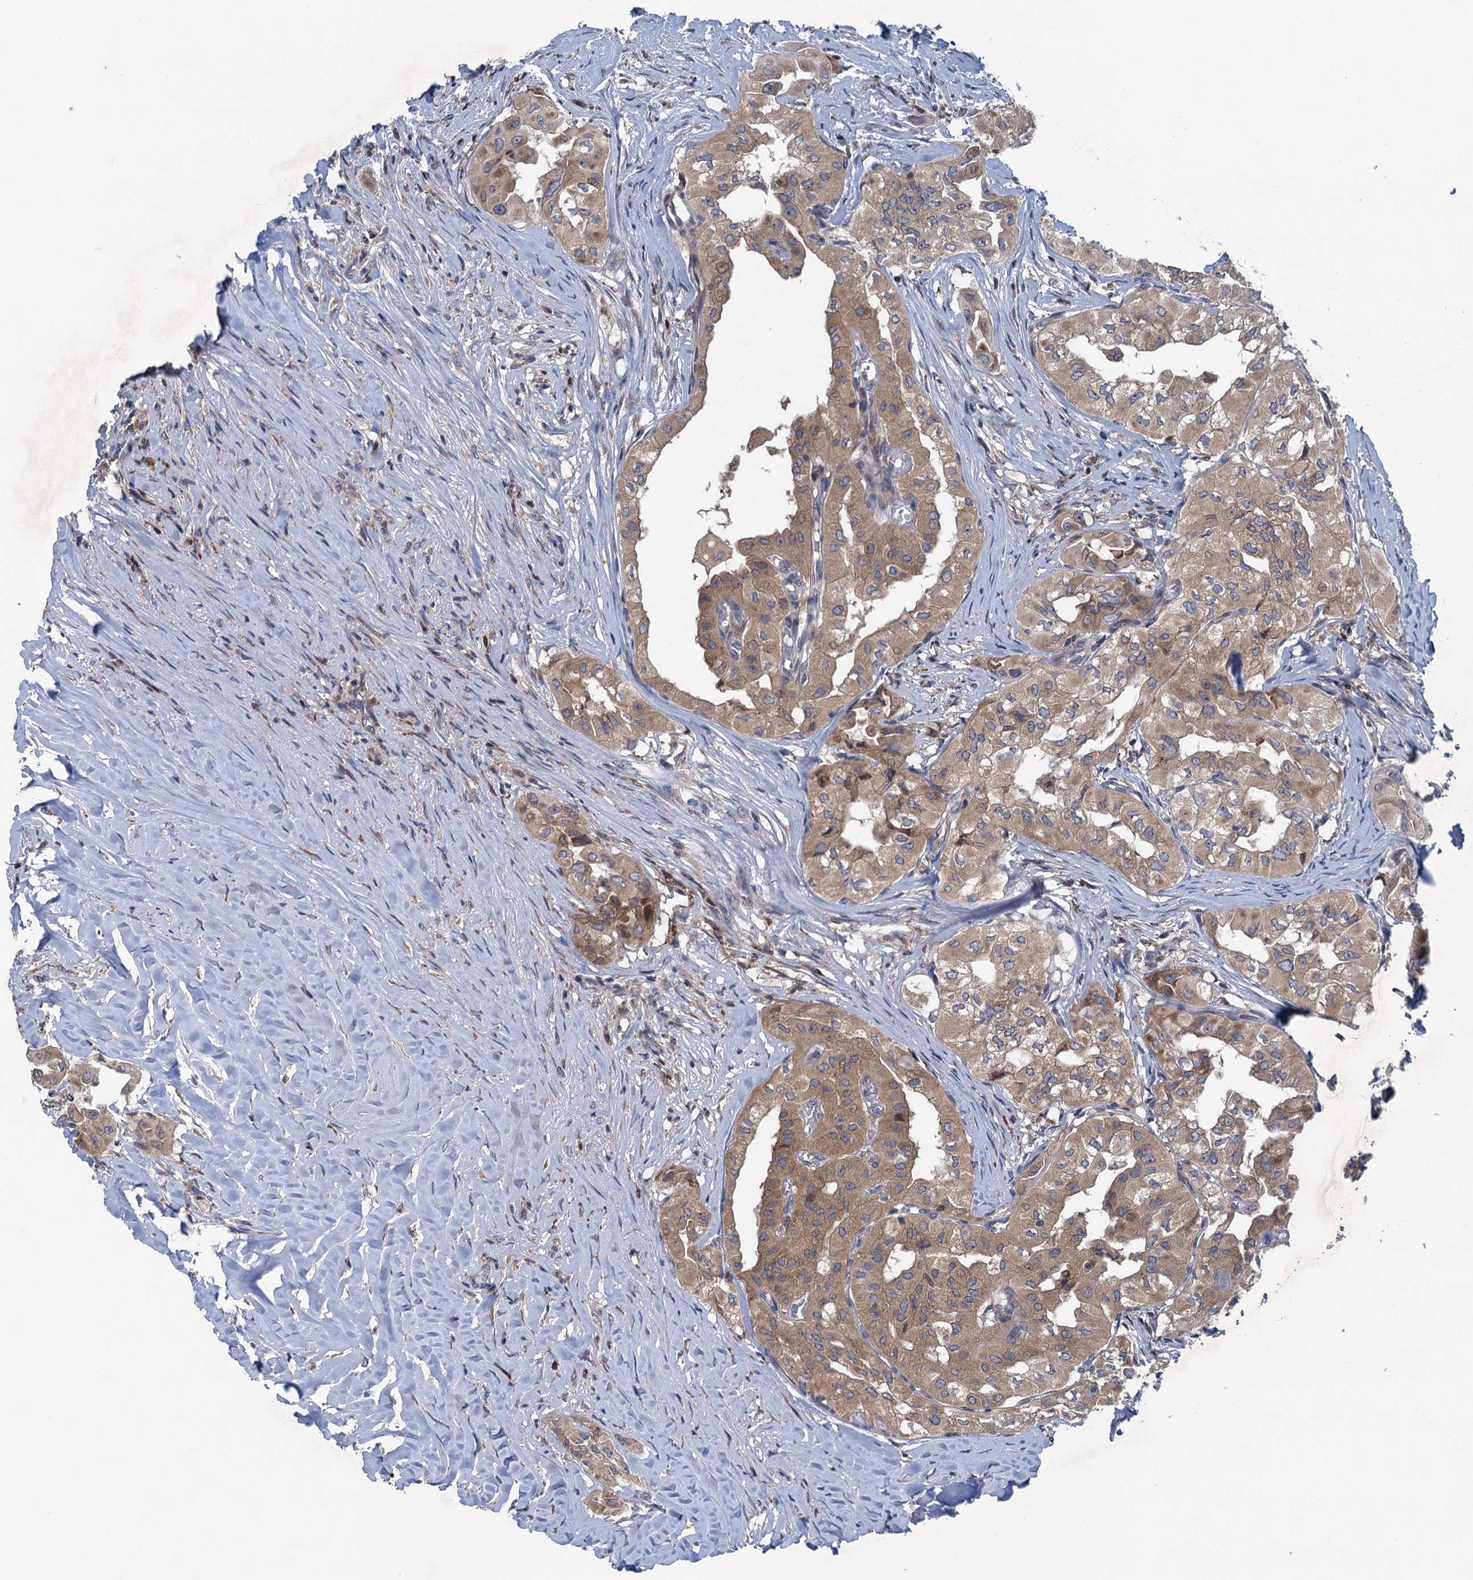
{"staining": {"intensity": "moderate", "quantity": ">75%", "location": "cytoplasmic/membranous"}, "tissue": "thyroid cancer", "cell_type": "Tumor cells", "image_type": "cancer", "snomed": [{"axis": "morphology", "description": "Papillary adenocarcinoma, NOS"}, {"axis": "topography", "description": "Thyroid gland"}], "caption": "This is a micrograph of immunohistochemistry (IHC) staining of thyroid cancer (papillary adenocarcinoma), which shows moderate staining in the cytoplasmic/membranous of tumor cells.", "gene": "CNTN5", "patient": {"sex": "female", "age": 59}}